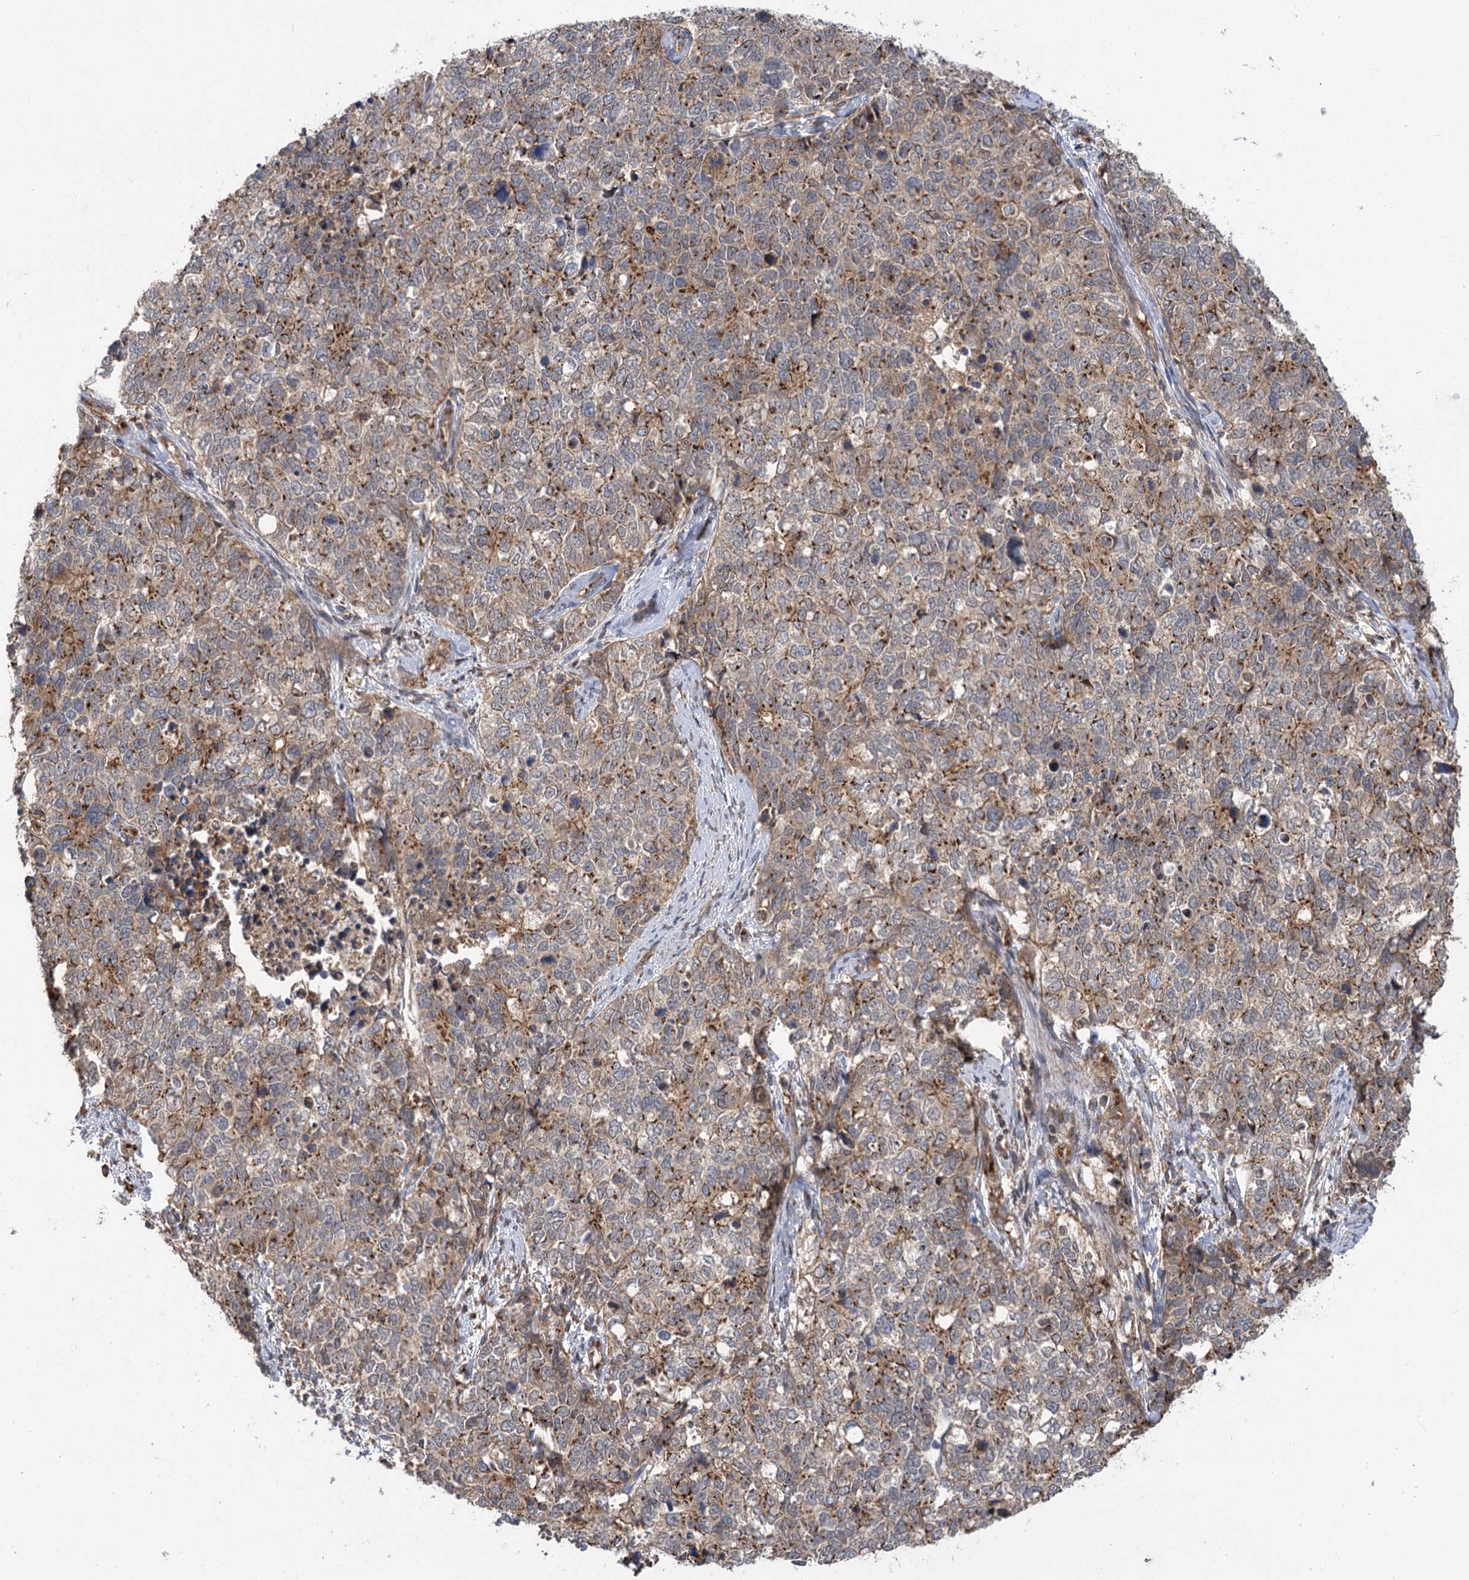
{"staining": {"intensity": "moderate", "quantity": "25%-75%", "location": "cytoplasmic/membranous"}, "tissue": "cervical cancer", "cell_type": "Tumor cells", "image_type": "cancer", "snomed": [{"axis": "morphology", "description": "Squamous cell carcinoma, NOS"}, {"axis": "topography", "description": "Cervix"}], "caption": "A micrograph of cervical cancer (squamous cell carcinoma) stained for a protein displays moderate cytoplasmic/membranous brown staining in tumor cells.", "gene": "CARD19", "patient": {"sex": "female", "age": 63}}